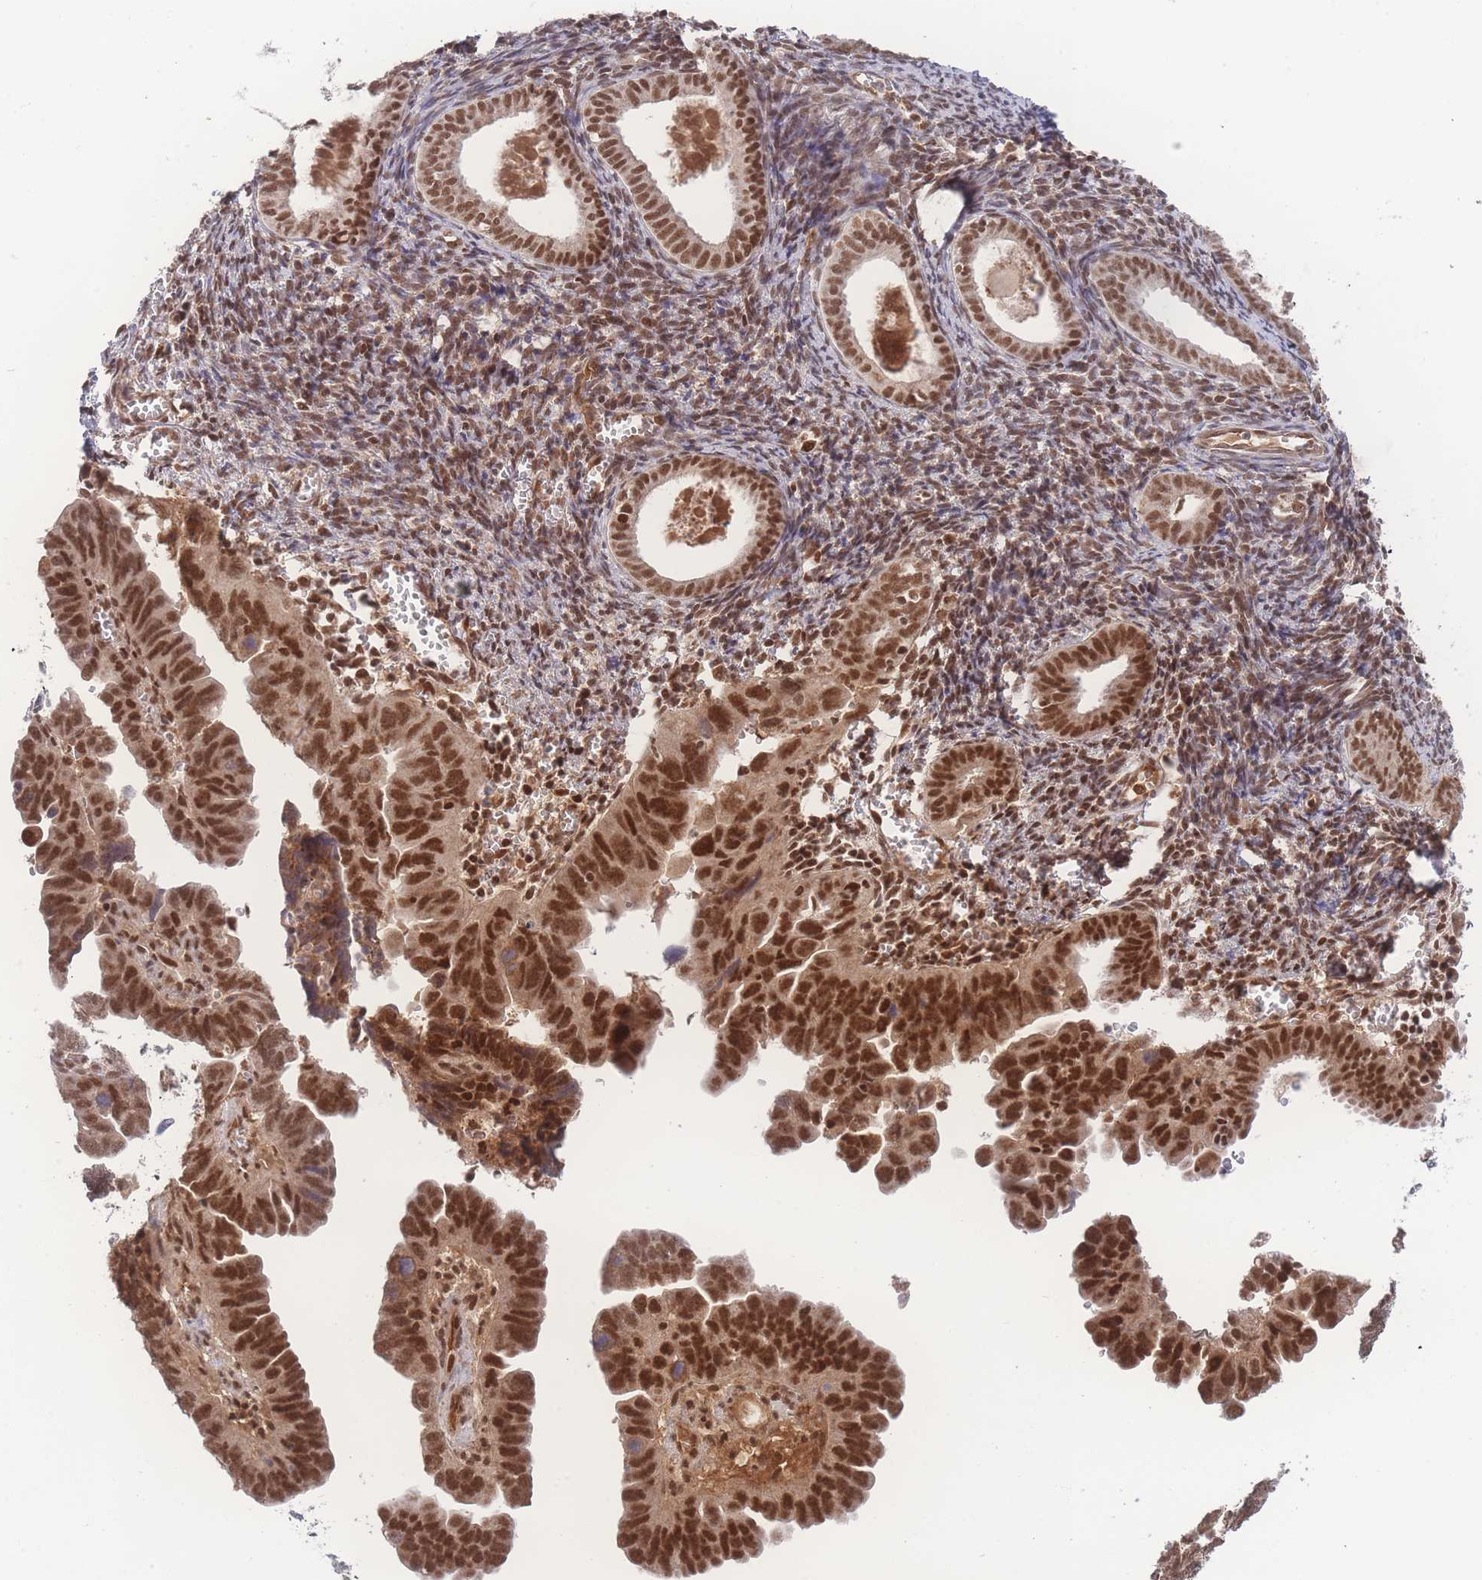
{"staining": {"intensity": "strong", "quantity": ">75%", "location": "nuclear"}, "tissue": "endometrial cancer", "cell_type": "Tumor cells", "image_type": "cancer", "snomed": [{"axis": "morphology", "description": "Adenocarcinoma, NOS"}, {"axis": "topography", "description": "Endometrium"}], "caption": "Protein expression analysis of human endometrial cancer reveals strong nuclear staining in approximately >75% of tumor cells.", "gene": "RAVER1", "patient": {"sex": "female", "age": 75}}